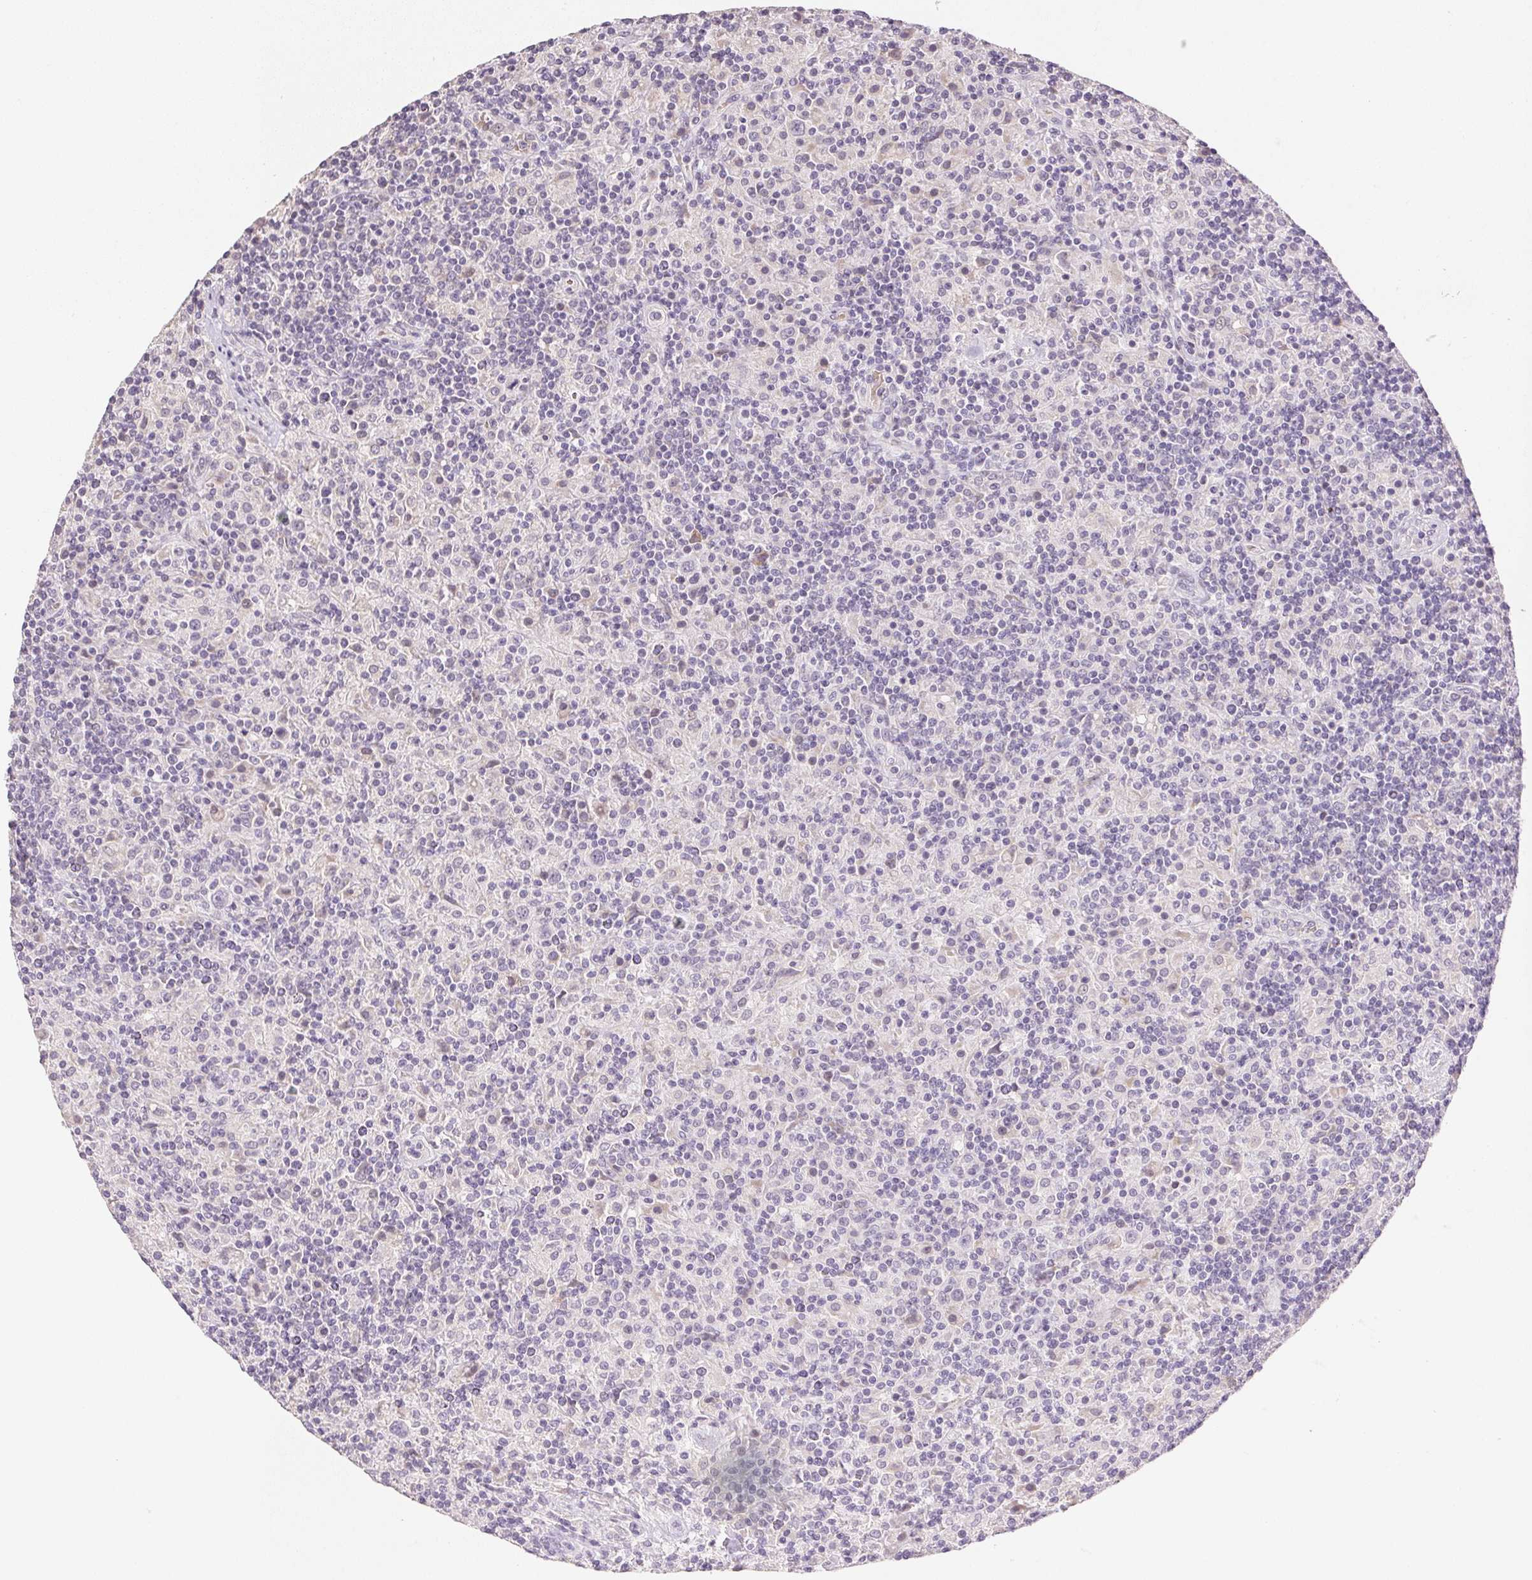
{"staining": {"intensity": "negative", "quantity": "none", "location": "none"}, "tissue": "lymphoma", "cell_type": "Tumor cells", "image_type": "cancer", "snomed": [{"axis": "morphology", "description": "Hodgkin's disease, NOS"}, {"axis": "topography", "description": "Lymph node"}], "caption": "An immunohistochemistry histopathology image of lymphoma is shown. There is no staining in tumor cells of lymphoma.", "gene": "DHCR24", "patient": {"sex": "male", "age": 70}}